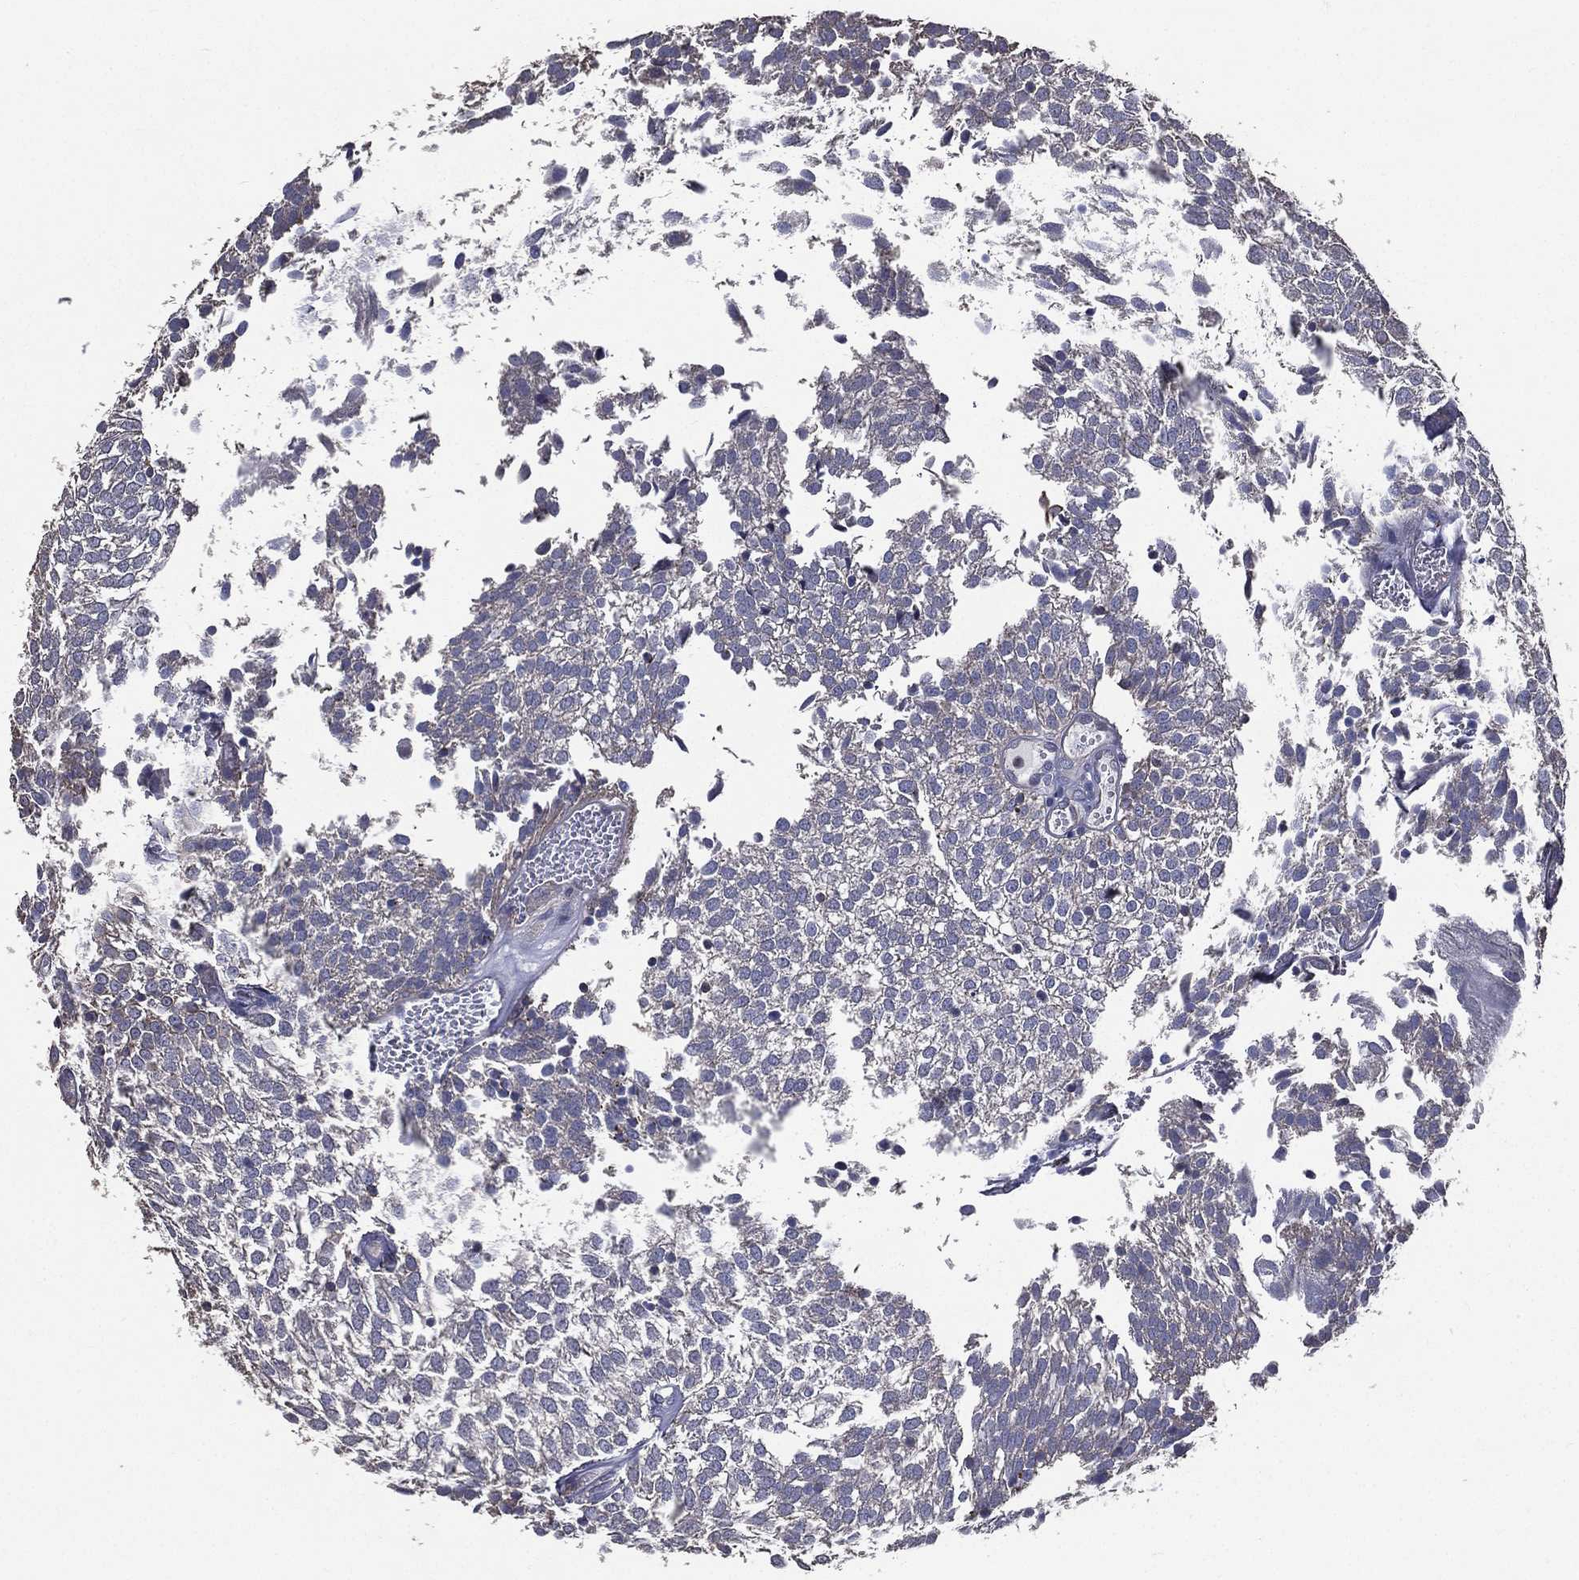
{"staining": {"intensity": "negative", "quantity": "none", "location": "none"}, "tissue": "urothelial cancer", "cell_type": "Tumor cells", "image_type": "cancer", "snomed": [{"axis": "morphology", "description": "Urothelial carcinoma, Low grade"}, {"axis": "topography", "description": "Urinary bladder"}], "caption": "The micrograph exhibits no significant staining in tumor cells of urothelial cancer.", "gene": "SERPINB2", "patient": {"sex": "male", "age": 52}}